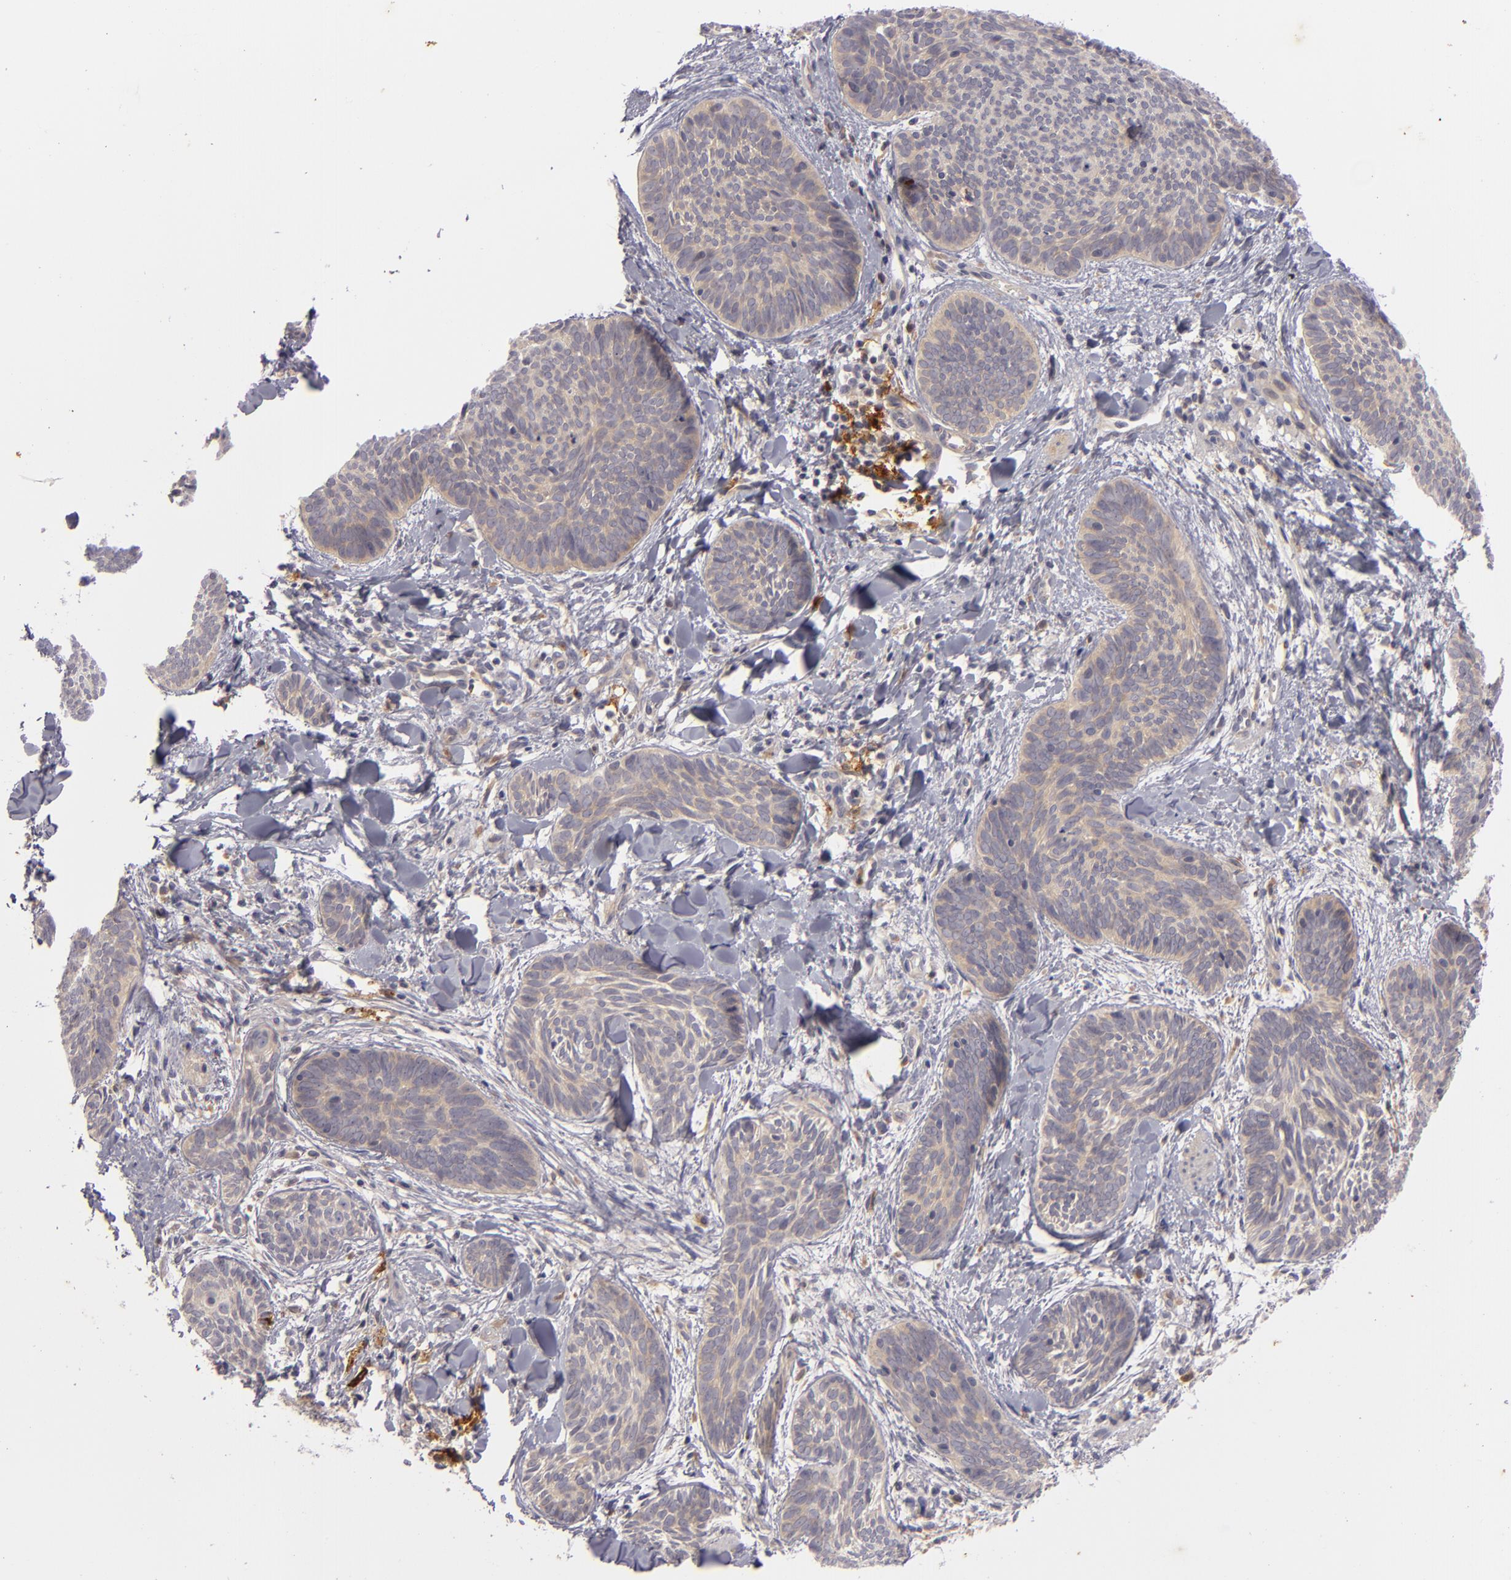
{"staining": {"intensity": "weak", "quantity": ">75%", "location": "cytoplasmic/membranous"}, "tissue": "skin cancer", "cell_type": "Tumor cells", "image_type": "cancer", "snomed": [{"axis": "morphology", "description": "Basal cell carcinoma"}, {"axis": "topography", "description": "Skin"}], "caption": "Protein analysis of skin cancer tissue shows weak cytoplasmic/membranous positivity in approximately >75% of tumor cells.", "gene": "CD83", "patient": {"sex": "female", "age": 81}}